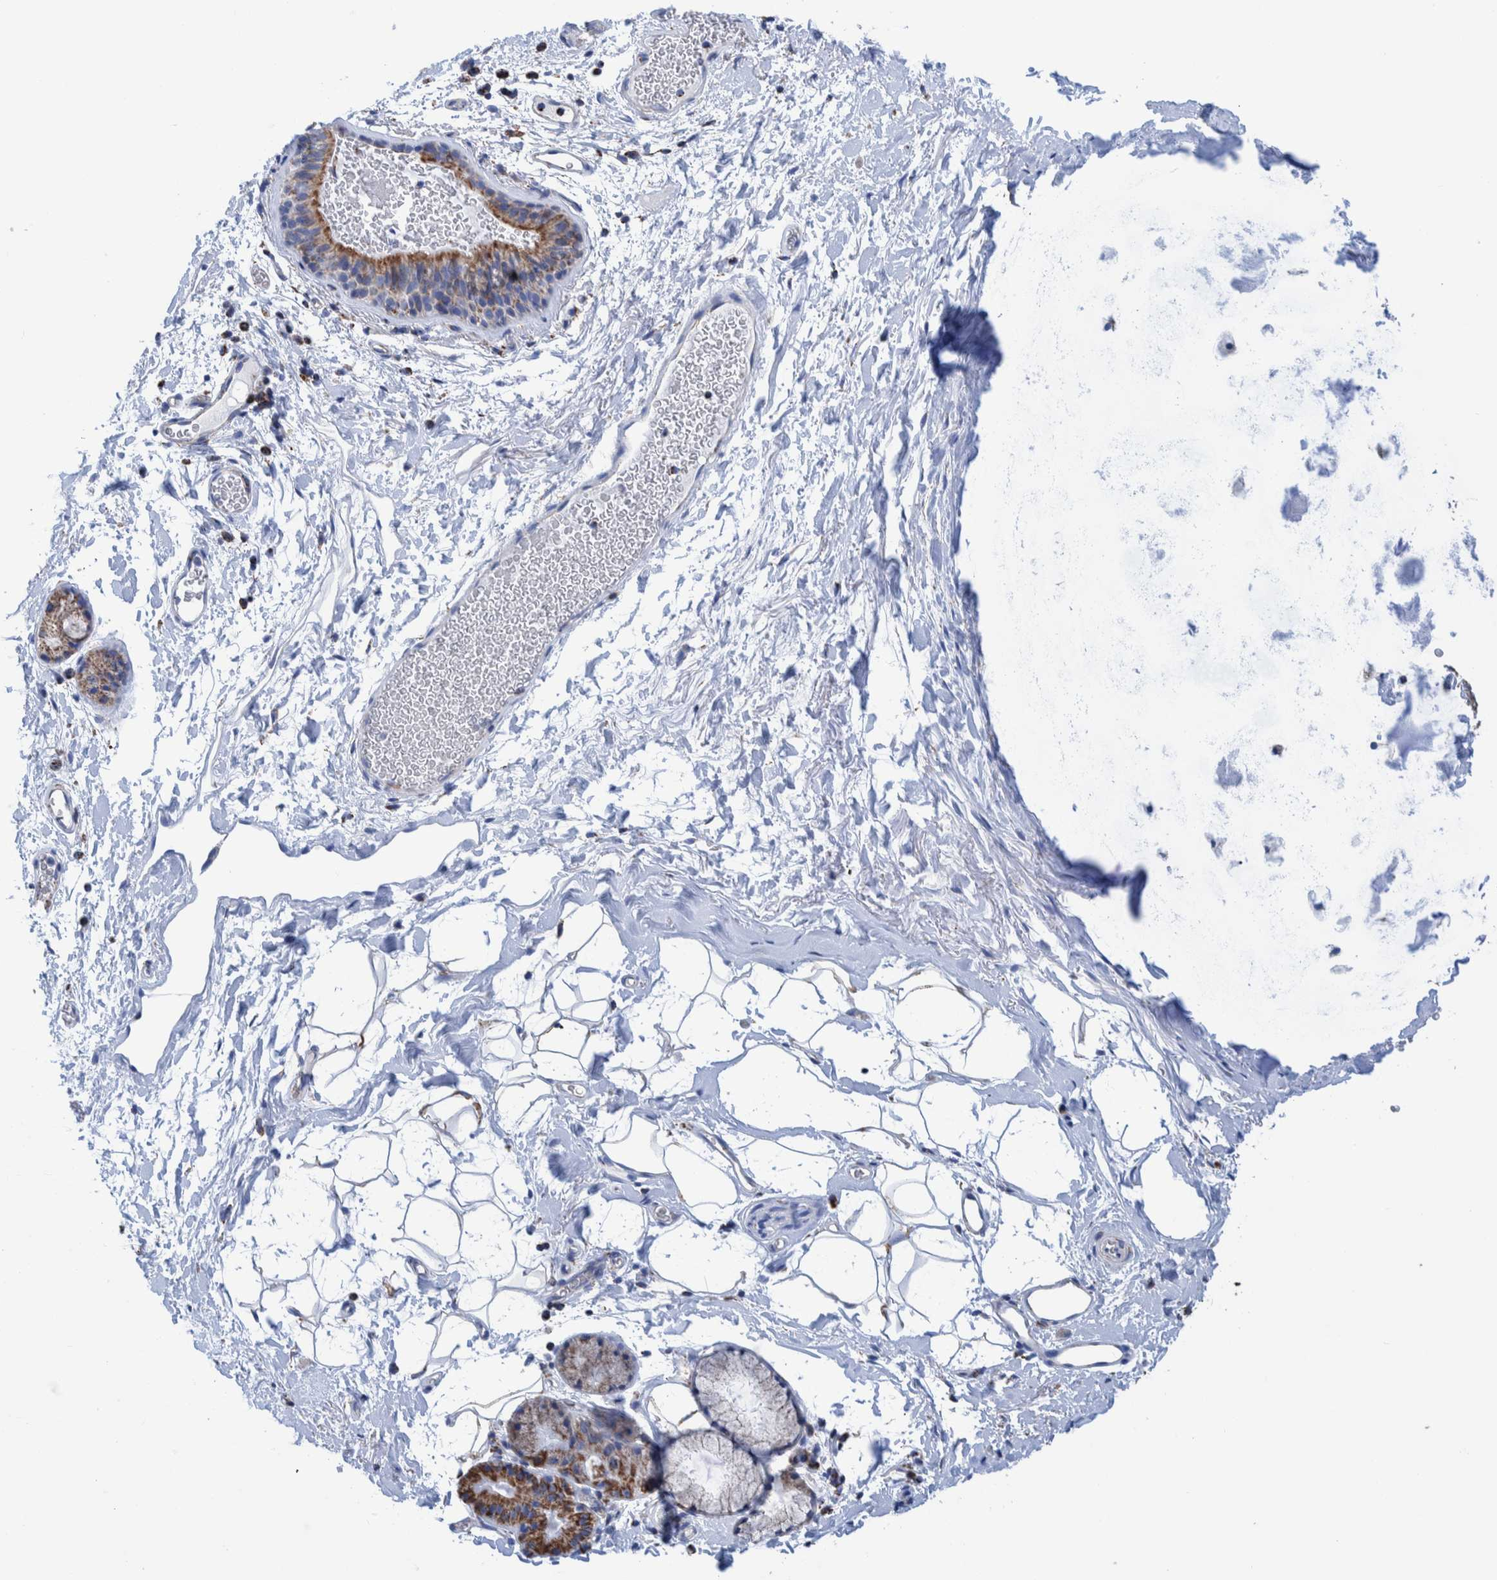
{"staining": {"intensity": "moderate", "quantity": ">75%", "location": "cytoplasmic/membranous"}, "tissue": "bronchus", "cell_type": "Respiratory epithelial cells", "image_type": "normal", "snomed": [{"axis": "morphology", "description": "Normal tissue, NOS"}, {"axis": "topography", "description": "Cartilage tissue"}, {"axis": "topography", "description": "Bronchus"}], "caption": "The micrograph exhibits a brown stain indicating the presence of a protein in the cytoplasmic/membranous of respiratory epithelial cells in bronchus. Using DAB (3,3'-diaminobenzidine) (brown) and hematoxylin (blue) stains, captured at high magnification using brightfield microscopy.", "gene": "DECR1", "patient": {"sex": "female", "age": 53}}